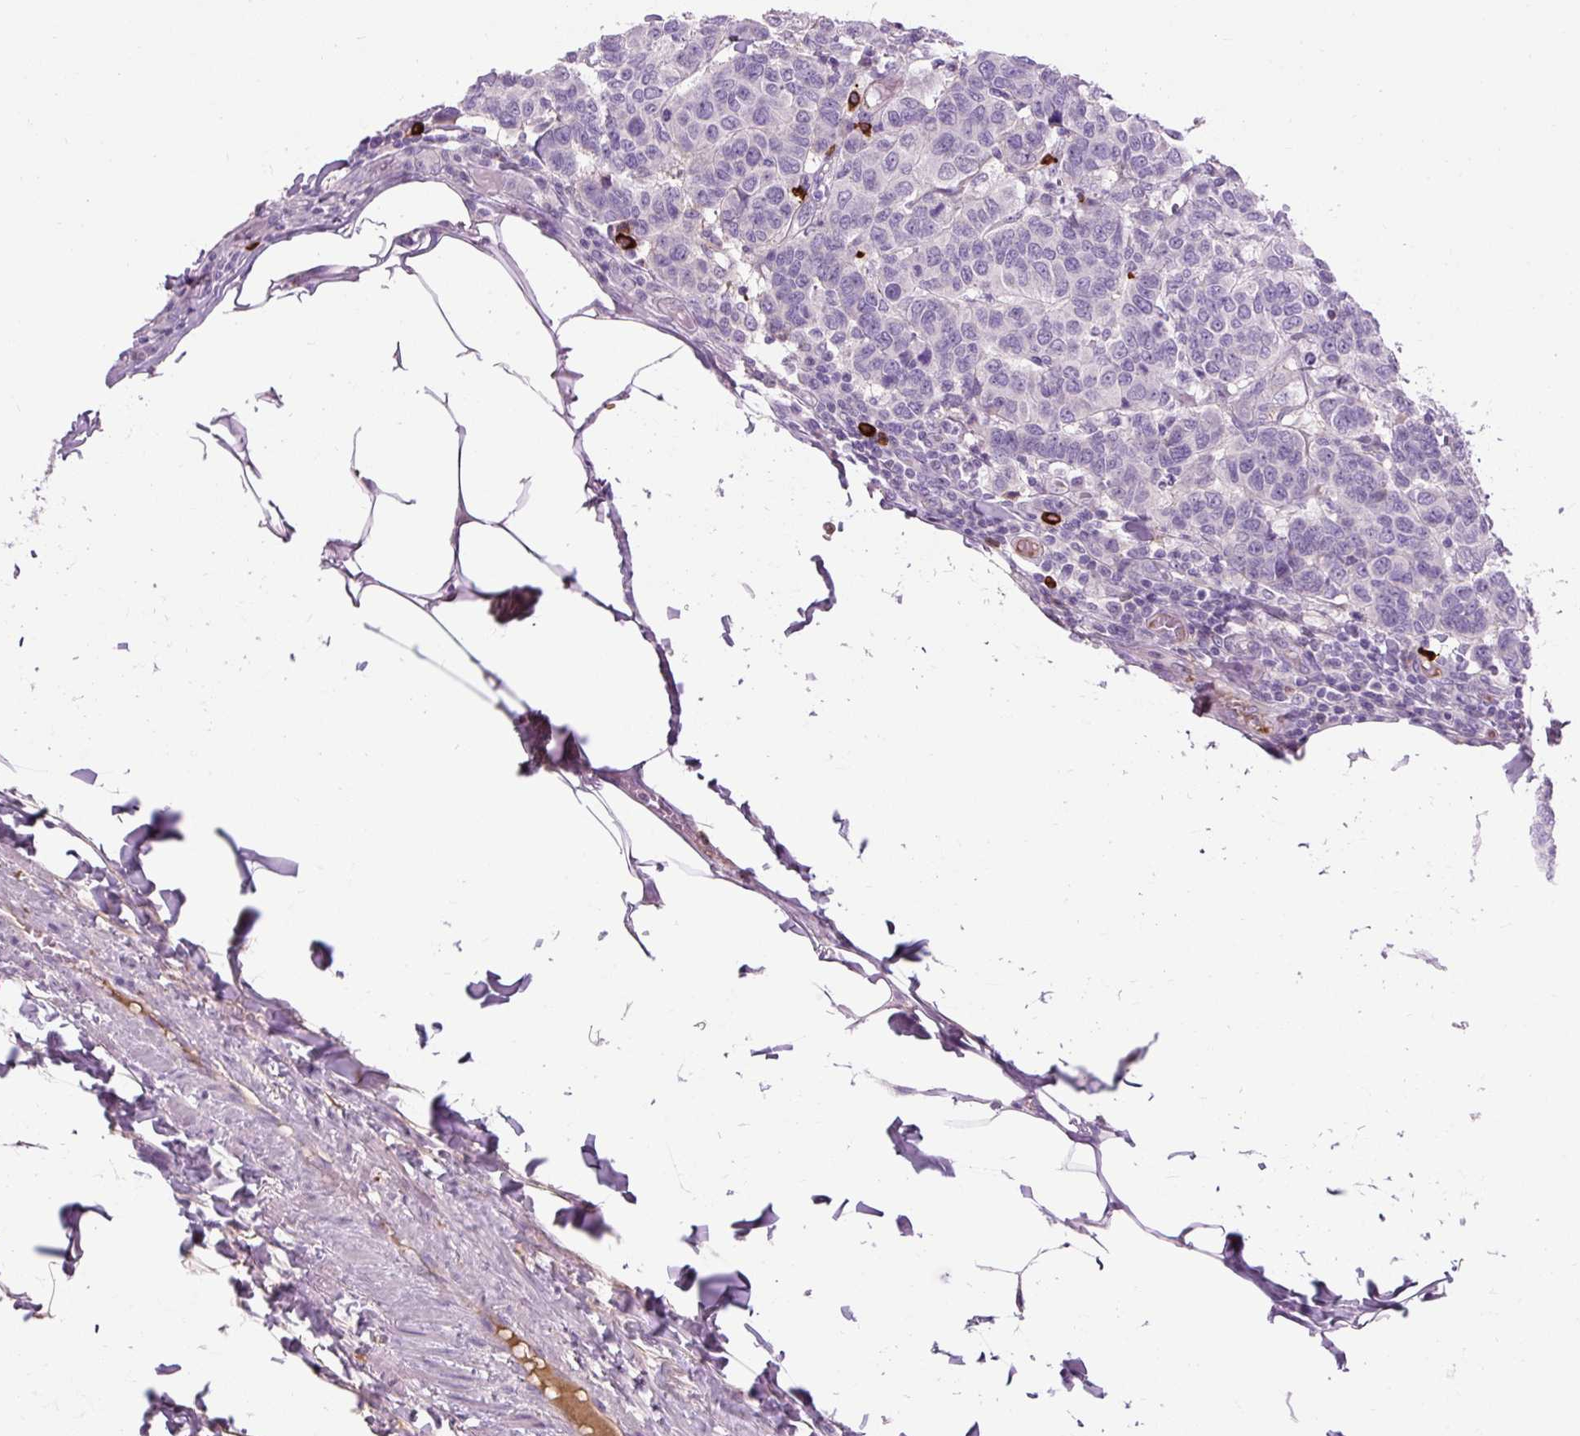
{"staining": {"intensity": "negative", "quantity": "none", "location": "none"}, "tissue": "breast cancer", "cell_type": "Tumor cells", "image_type": "cancer", "snomed": [{"axis": "morphology", "description": "Duct carcinoma"}, {"axis": "topography", "description": "Breast"}], "caption": "Tumor cells show no significant staining in invasive ductal carcinoma (breast).", "gene": "ARRDC2", "patient": {"sex": "female", "age": 55}}